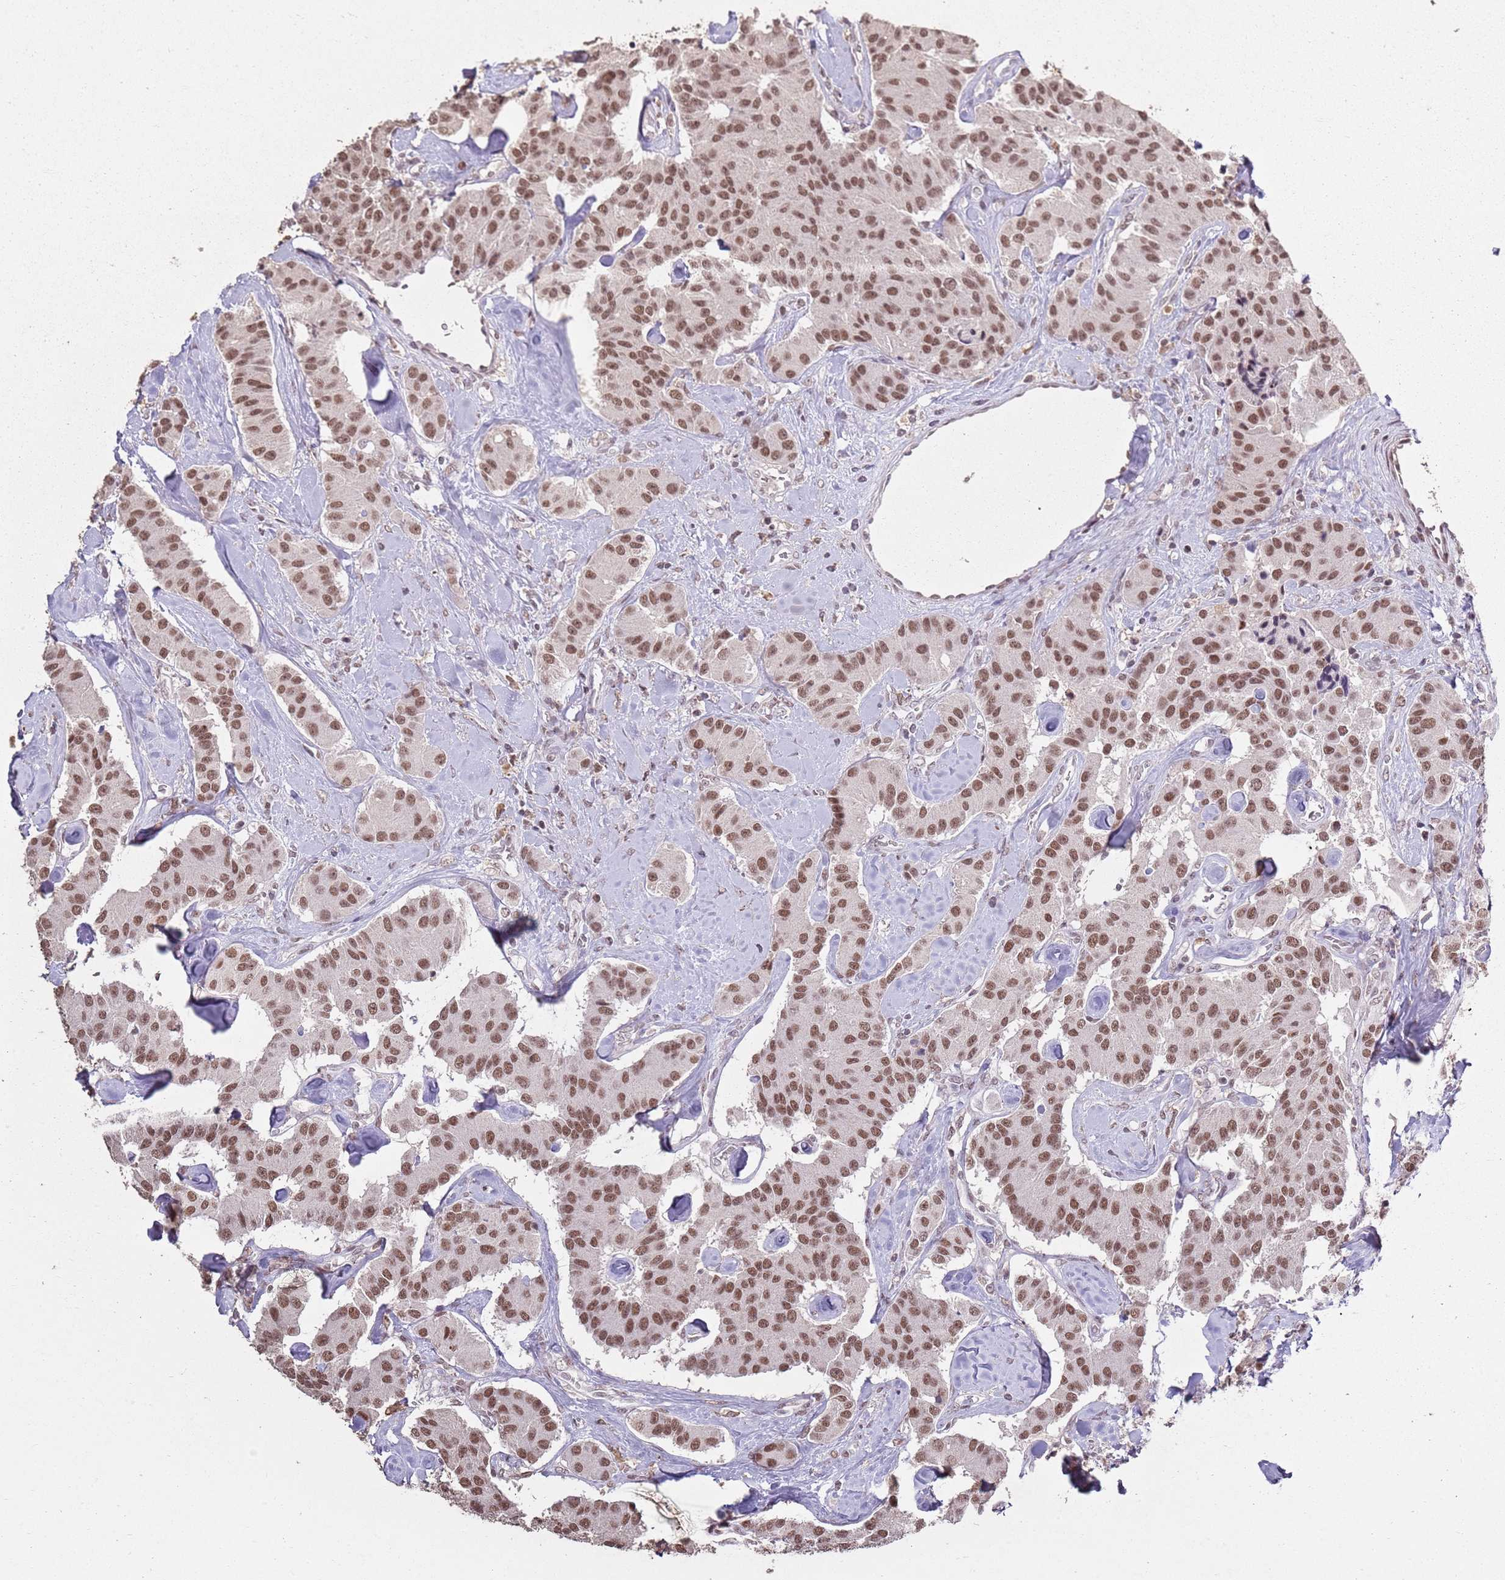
{"staining": {"intensity": "moderate", "quantity": ">75%", "location": "nuclear"}, "tissue": "carcinoid", "cell_type": "Tumor cells", "image_type": "cancer", "snomed": [{"axis": "morphology", "description": "Carcinoid, malignant, NOS"}, {"axis": "topography", "description": "Pancreas"}], "caption": "This is an image of immunohistochemistry staining of carcinoid (malignant), which shows moderate expression in the nuclear of tumor cells.", "gene": "ARL14EP", "patient": {"sex": "male", "age": 41}}